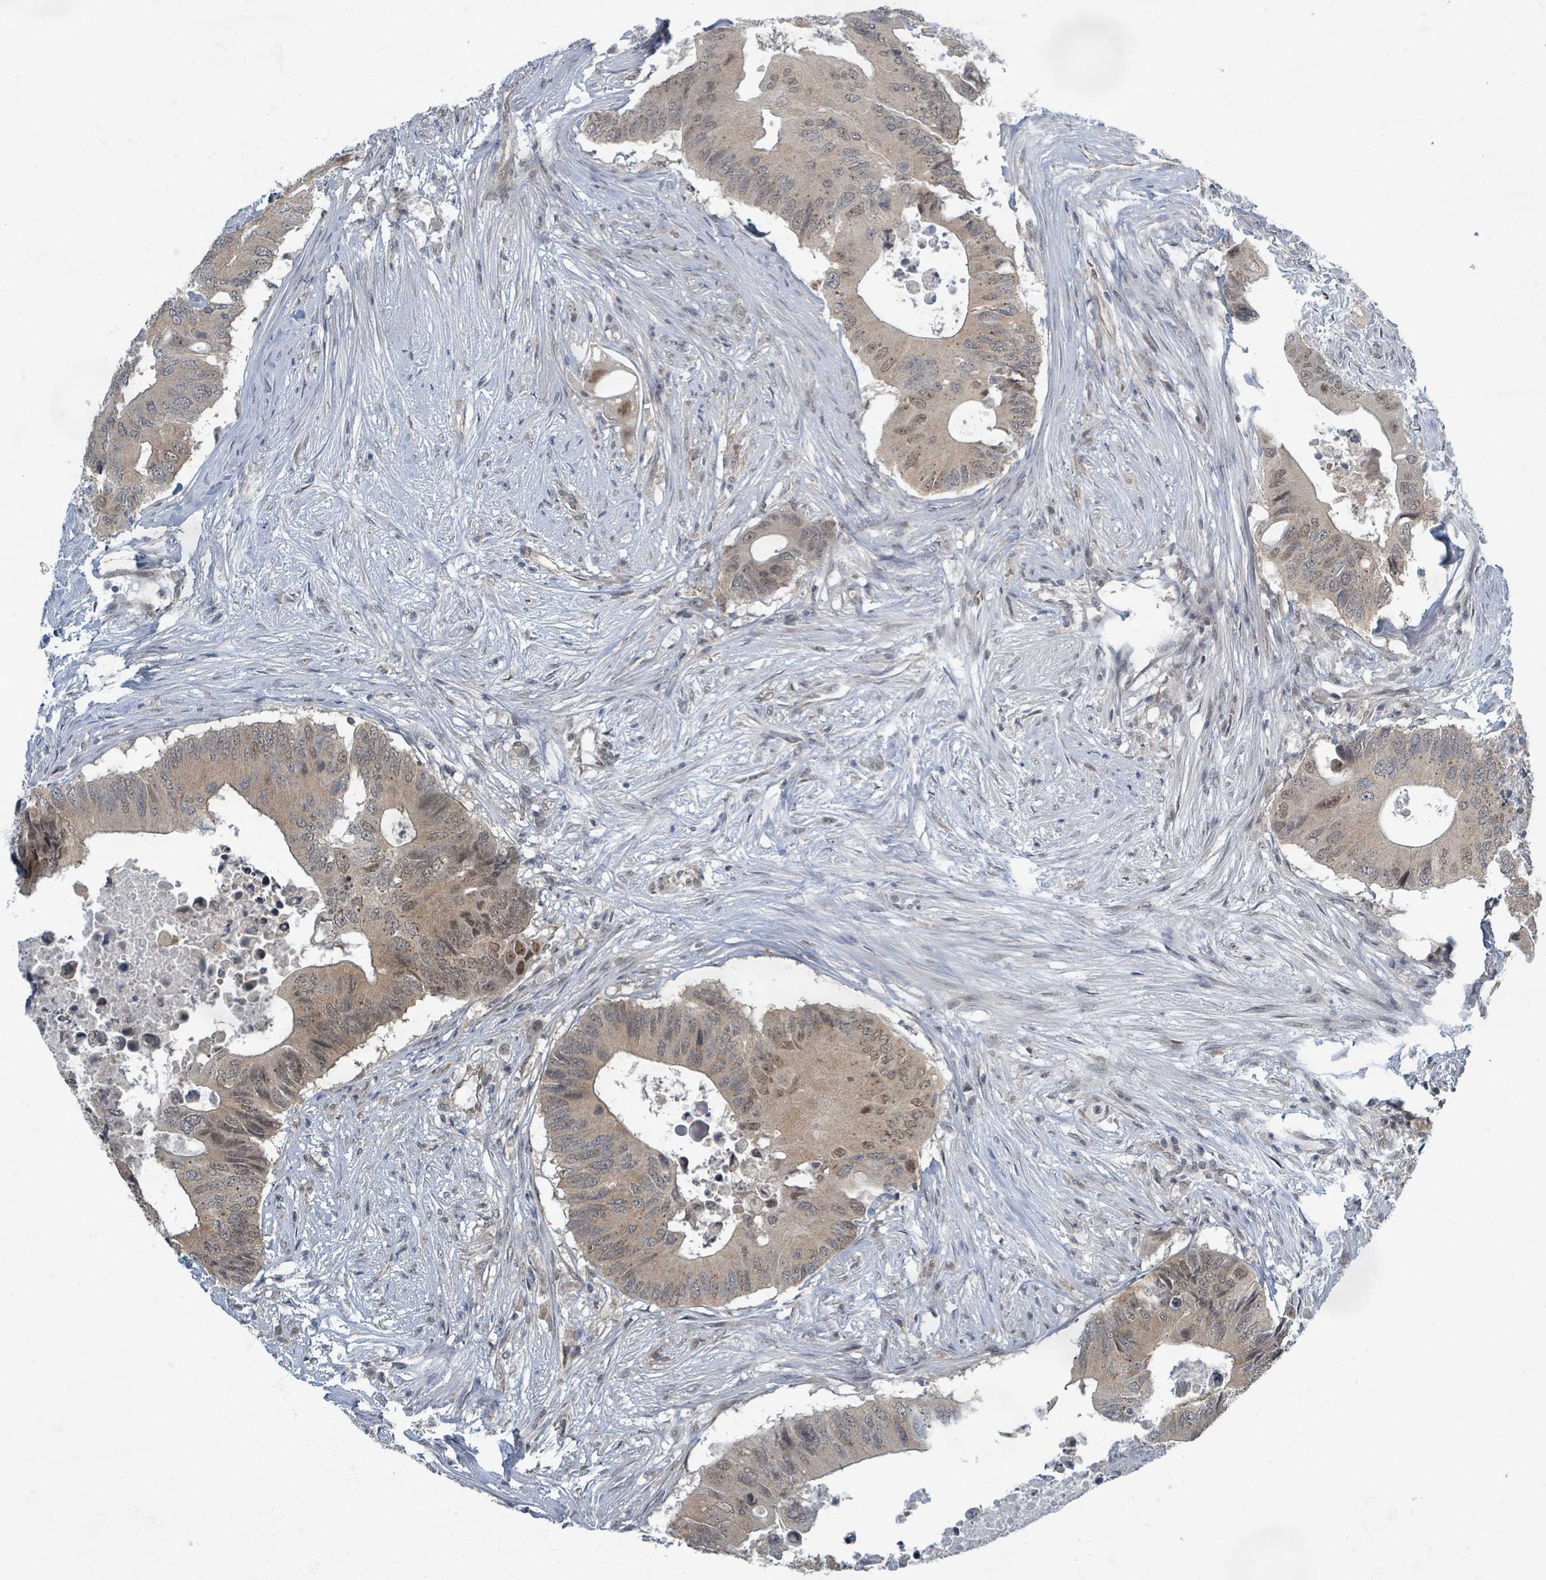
{"staining": {"intensity": "weak", "quantity": ">75%", "location": "cytoplasmic/membranous,nuclear"}, "tissue": "colorectal cancer", "cell_type": "Tumor cells", "image_type": "cancer", "snomed": [{"axis": "morphology", "description": "Adenocarcinoma, NOS"}, {"axis": "topography", "description": "Colon"}], "caption": "Protein expression analysis of colorectal cancer (adenocarcinoma) displays weak cytoplasmic/membranous and nuclear staining in about >75% of tumor cells. The staining was performed using DAB to visualize the protein expression in brown, while the nuclei were stained in blue with hematoxylin (Magnification: 20x).", "gene": "INTS15", "patient": {"sex": "male", "age": 71}}